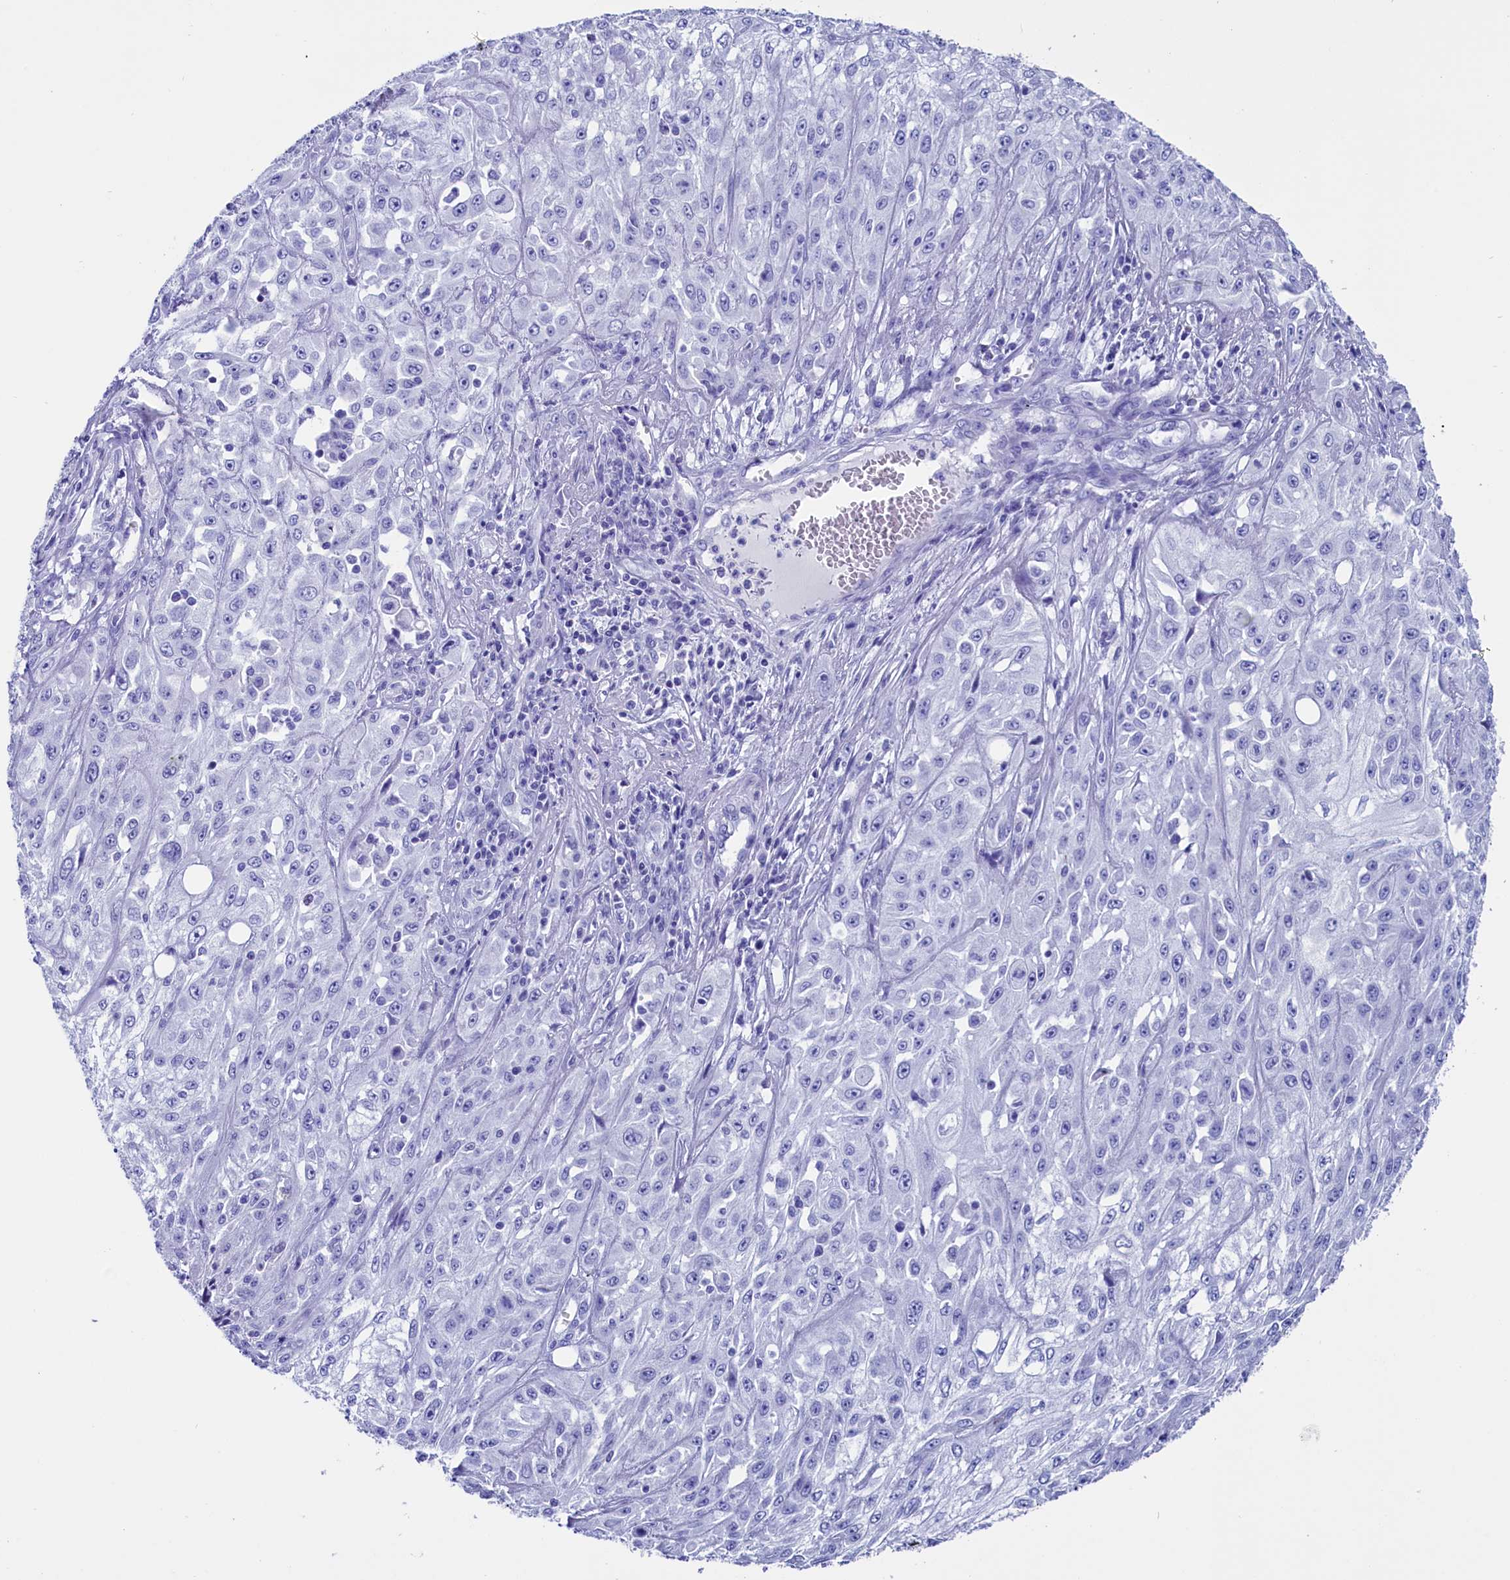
{"staining": {"intensity": "negative", "quantity": "none", "location": "none"}, "tissue": "skin cancer", "cell_type": "Tumor cells", "image_type": "cancer", "snomed": [{"axis": "morphology", "description": "Squamous cell carcinoma, NOS"}, {"axis": "morphology", "description": "Squamous cell carcinoma, metastatic, NOS"}, {"axis": "topography", "description": "Skin"}, {"axis": "topography", "description": "Lymph node"}], "caption": "Tumor cells are negative for brown protein staining in skin metastatic squamous cell carcinoma.", "gene": "ANKRD29", "patient": {"sex": "male", "age": 75}}